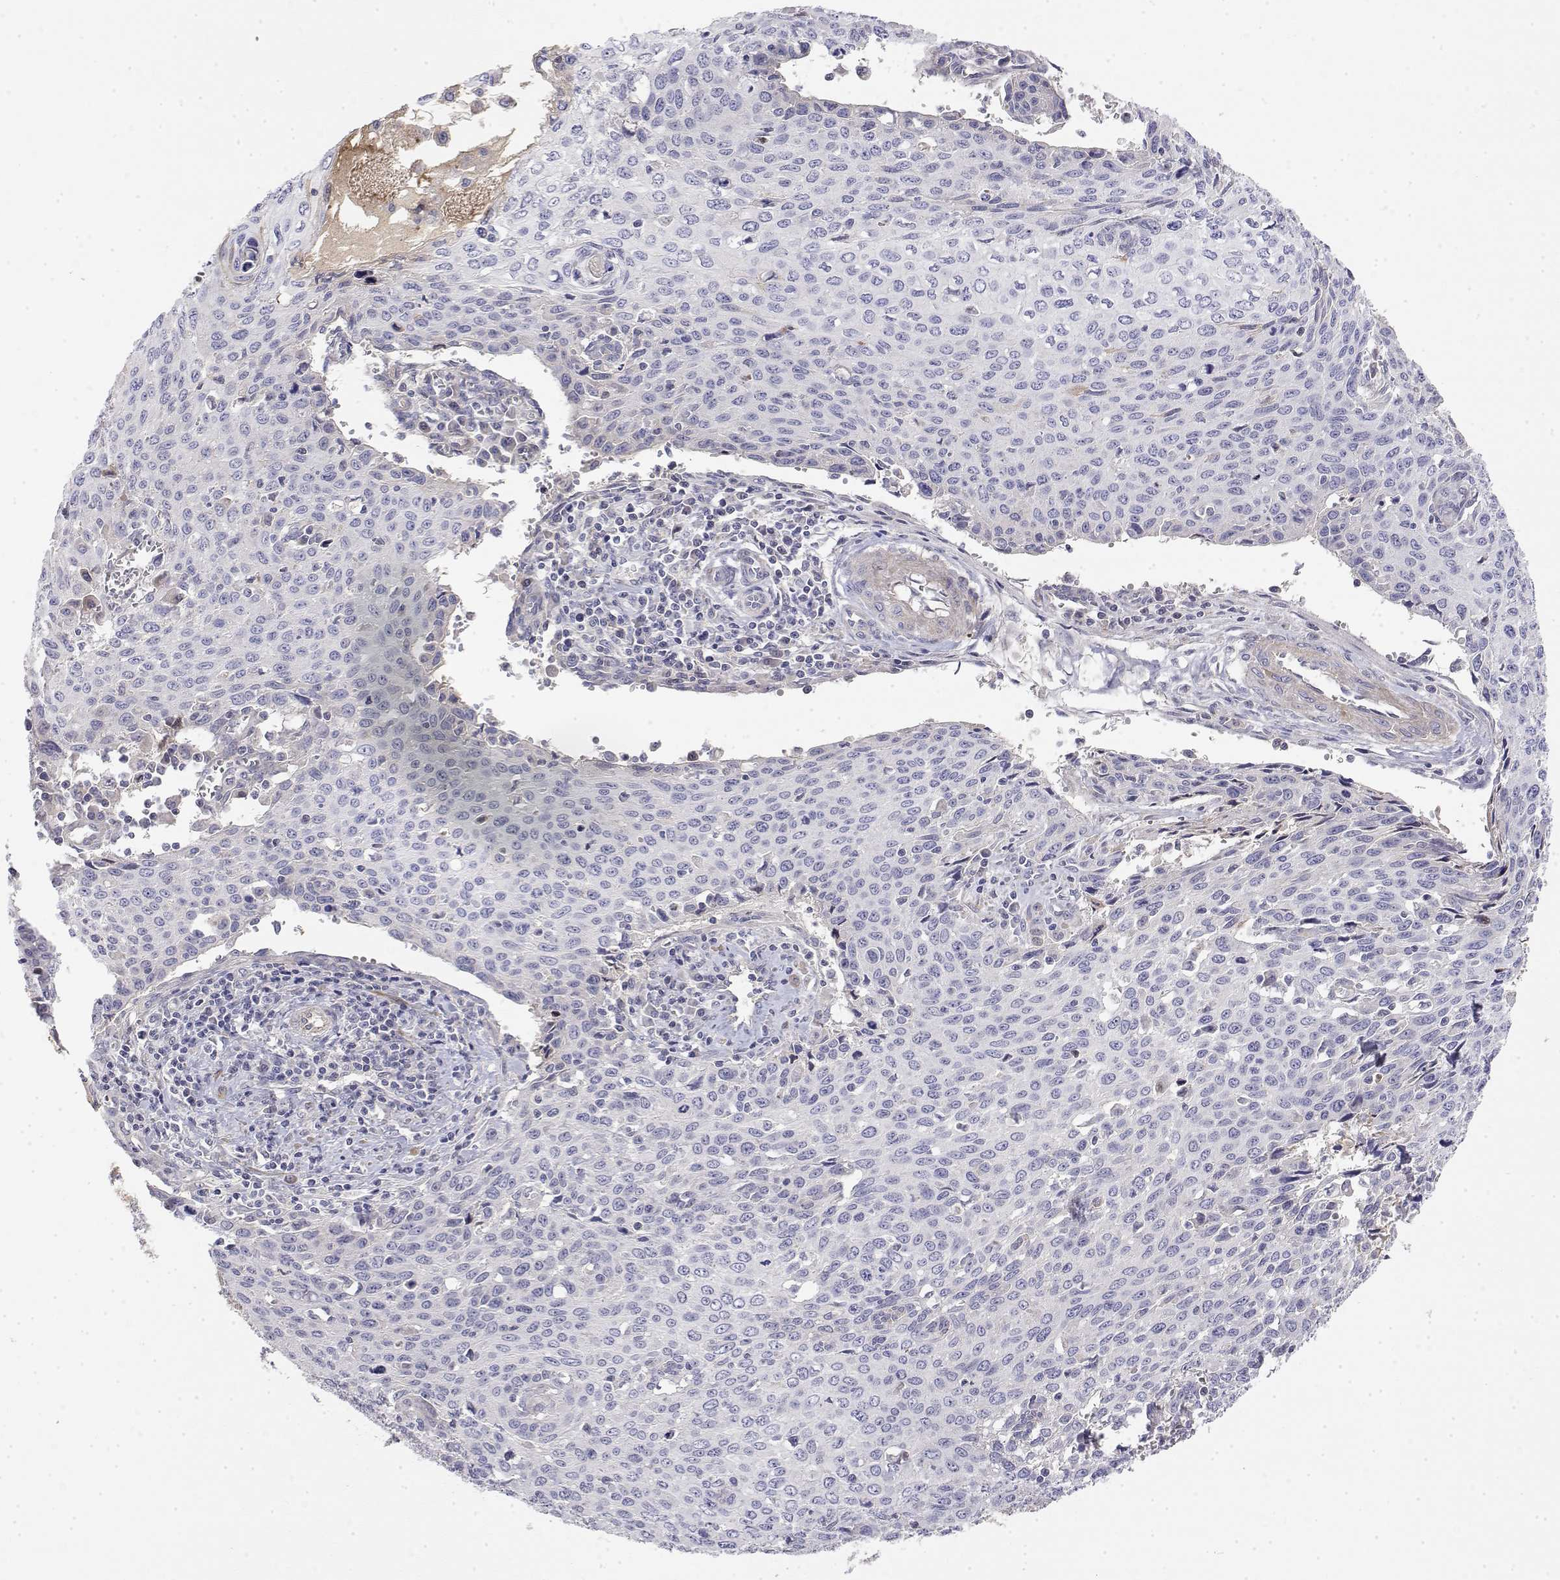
{"staining": {"intensity": "negative", "quantity": "none", "location": "none"}, "tissue": "cervical cancer", "cell_type": "Tumor cells", "image_type": "cancer", "snomed": [{"axis": "morphology", "description": "Squamous cell carcinoma, NOS"}, {"axis": "topography", "description": "Cervix"}], "caption": "The immunohistochemistry photomicrograph has no significant positivity in tumor cells of cervical cancer (squamous cell carcinoma) tissue.", "gene": "GGACT", "patient": {"sex": "female", "age": 38}}